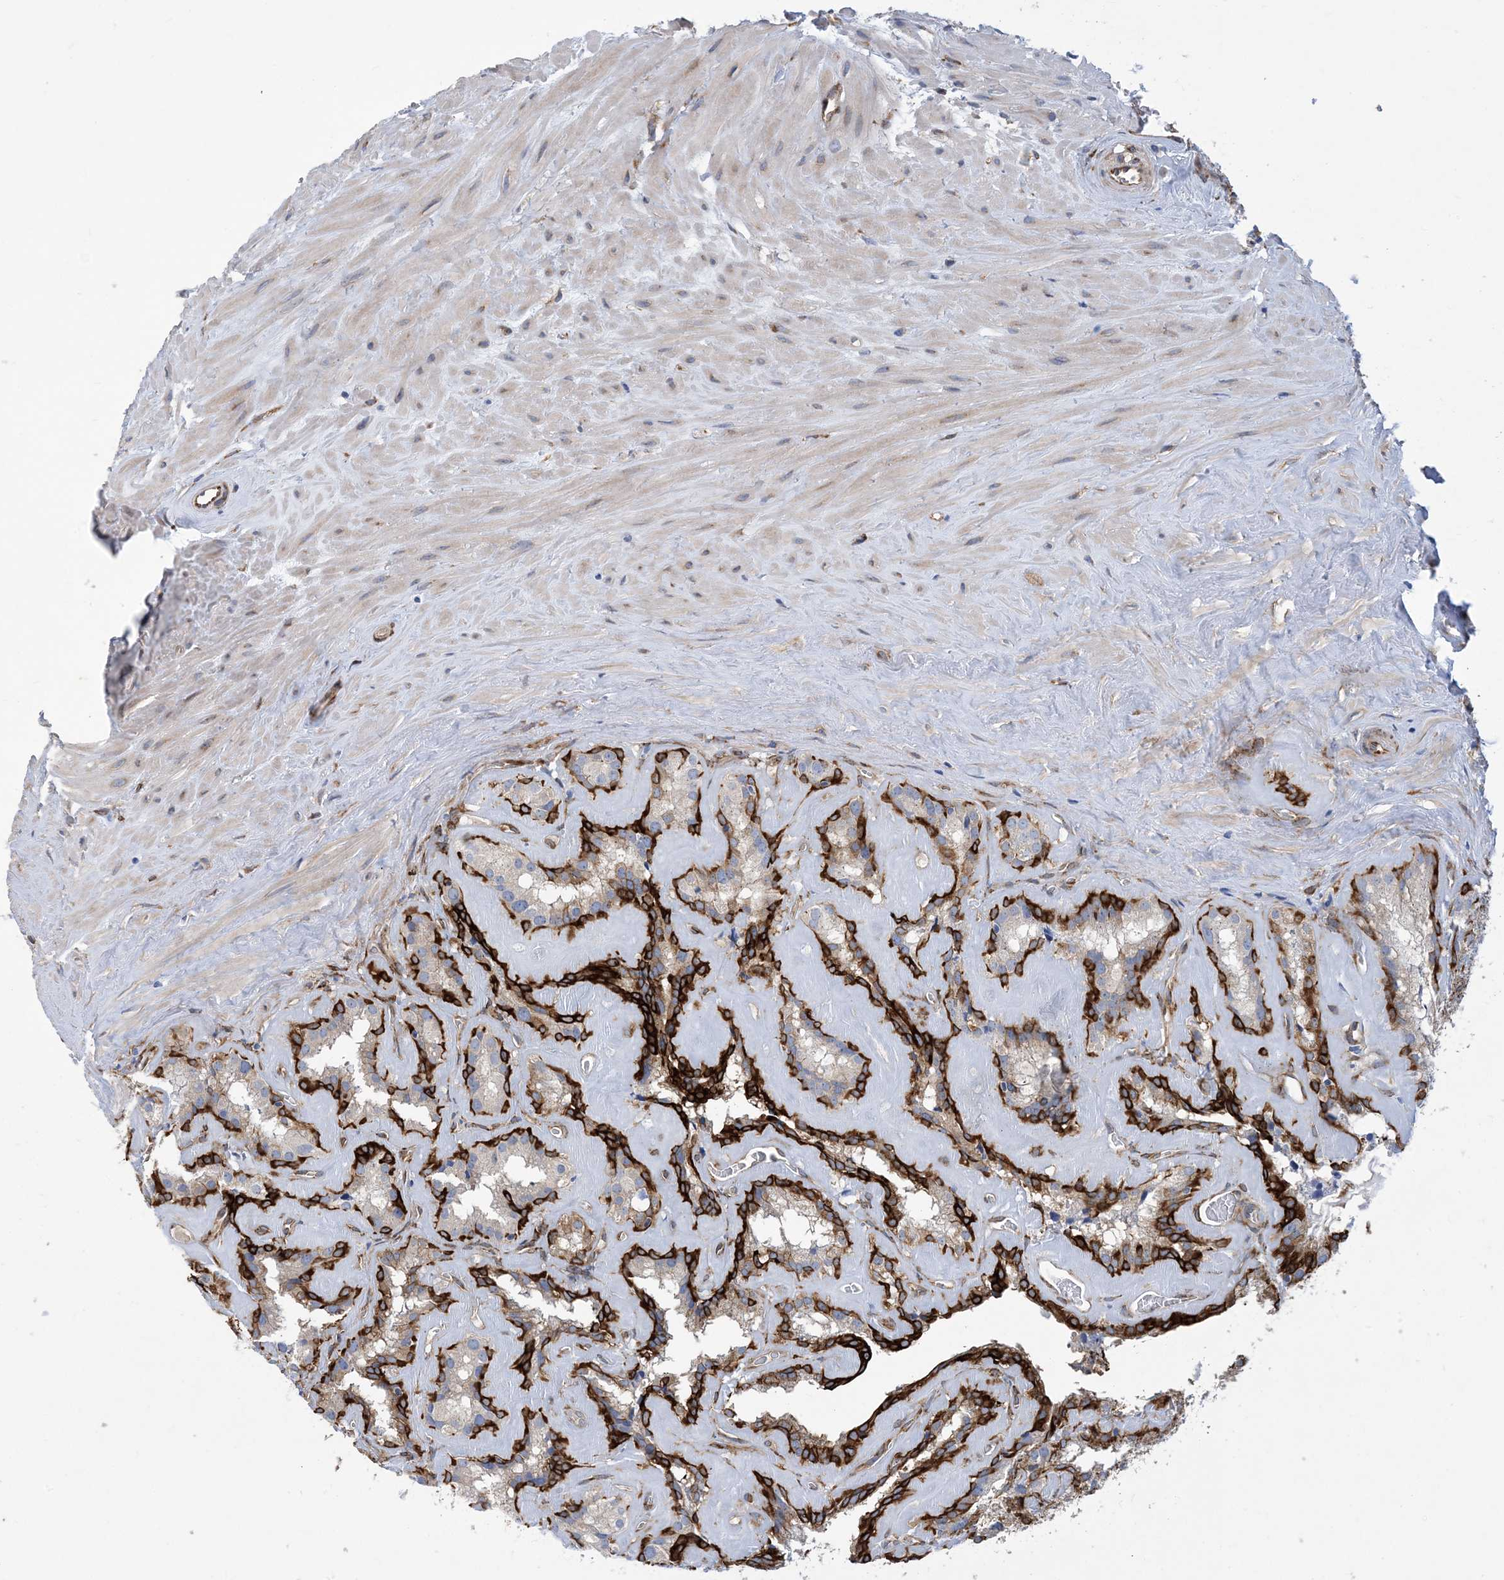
{"staining": {"intensity": "strong", "quantity": "25%-75%", "location": "cytoplasmic/membranous"}, "tissue": "seminal vesicle", "cell_type": "Glandular cells", "image_type": "normal", "snomed": [{"axis": "morphology", "description": "Normal tissue, NOS"}, {"axis": "topography", "description": "Prostate"}, {"axis": "topography", "description": "Seminal veicle"}], "caption": "Immunohistochemistry (IHC) staining of normal seminal vesicle, which shows high levels of strong cytoplasmic/membranous expression in approximately 25%-75% of glandular cells indicating strong cytoplasmic/membranous protein staining. The staining was performed using DAB (brown) for protein detection and nuclei were counterstained in hematoxylin (blue).", "gene": "RBMS3", "patient": {"sex": "male", "age": 59}}